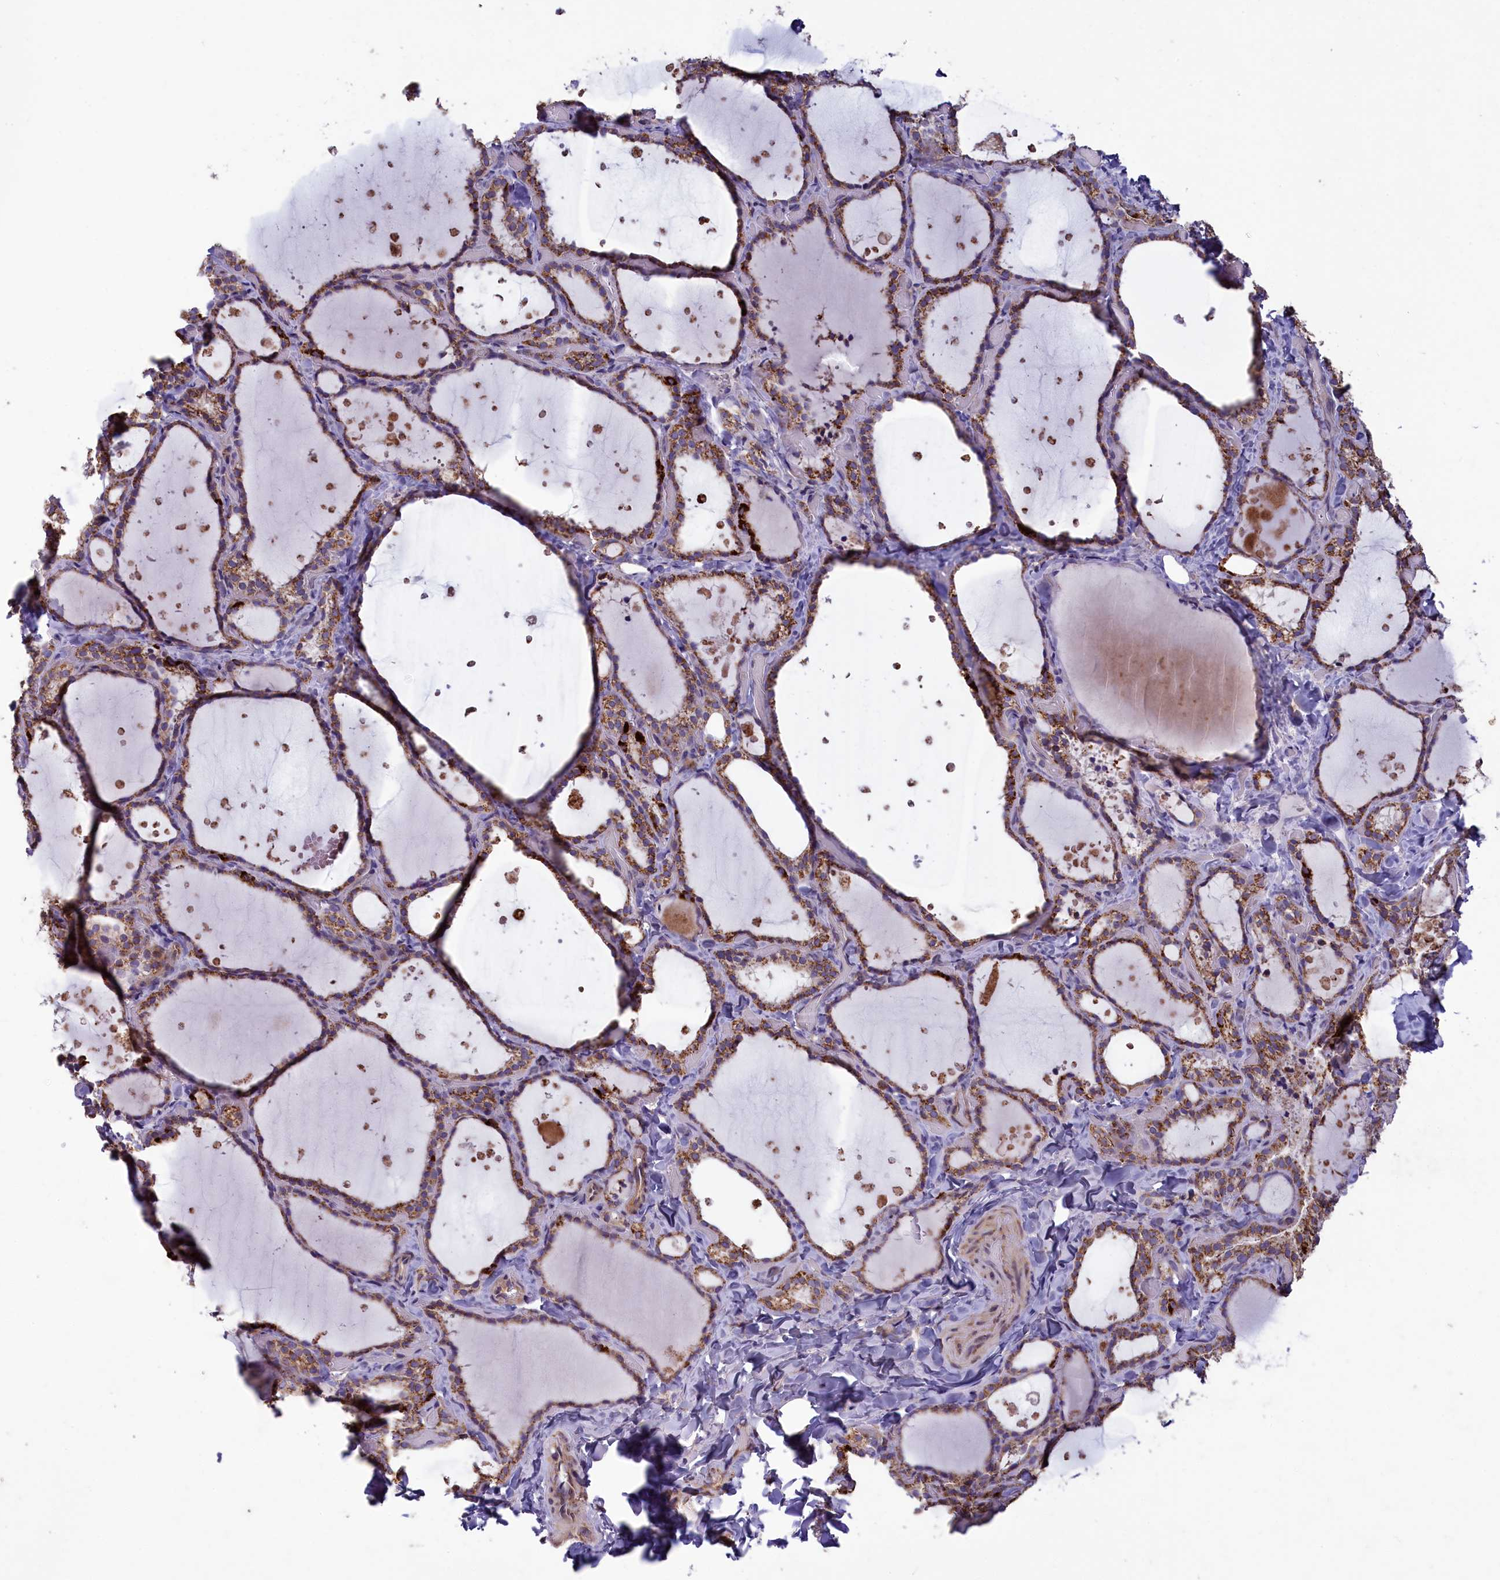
{"staining": {"intensity": "moderate", "quantity": ">75%", "location": "cytoplasmic/membranous"}, "tissue": "thyroid gland", "cell_type": "Glandular cells", "image_type": "normal", "snomed": [{"axis": "morphology", "description": "Normal tissue, NOS"}, {"axis": "topography", "description": "Thyroid gland"}], "caption": "The image displays staining of benign thyroid gland, revealing moderate cytoplasmic/membranous protein staining (brown color) within glandular cells. Nuclei are stained in blue.", "gene": "ACAD8", "patient": {"sex": "female", "age": 44}}